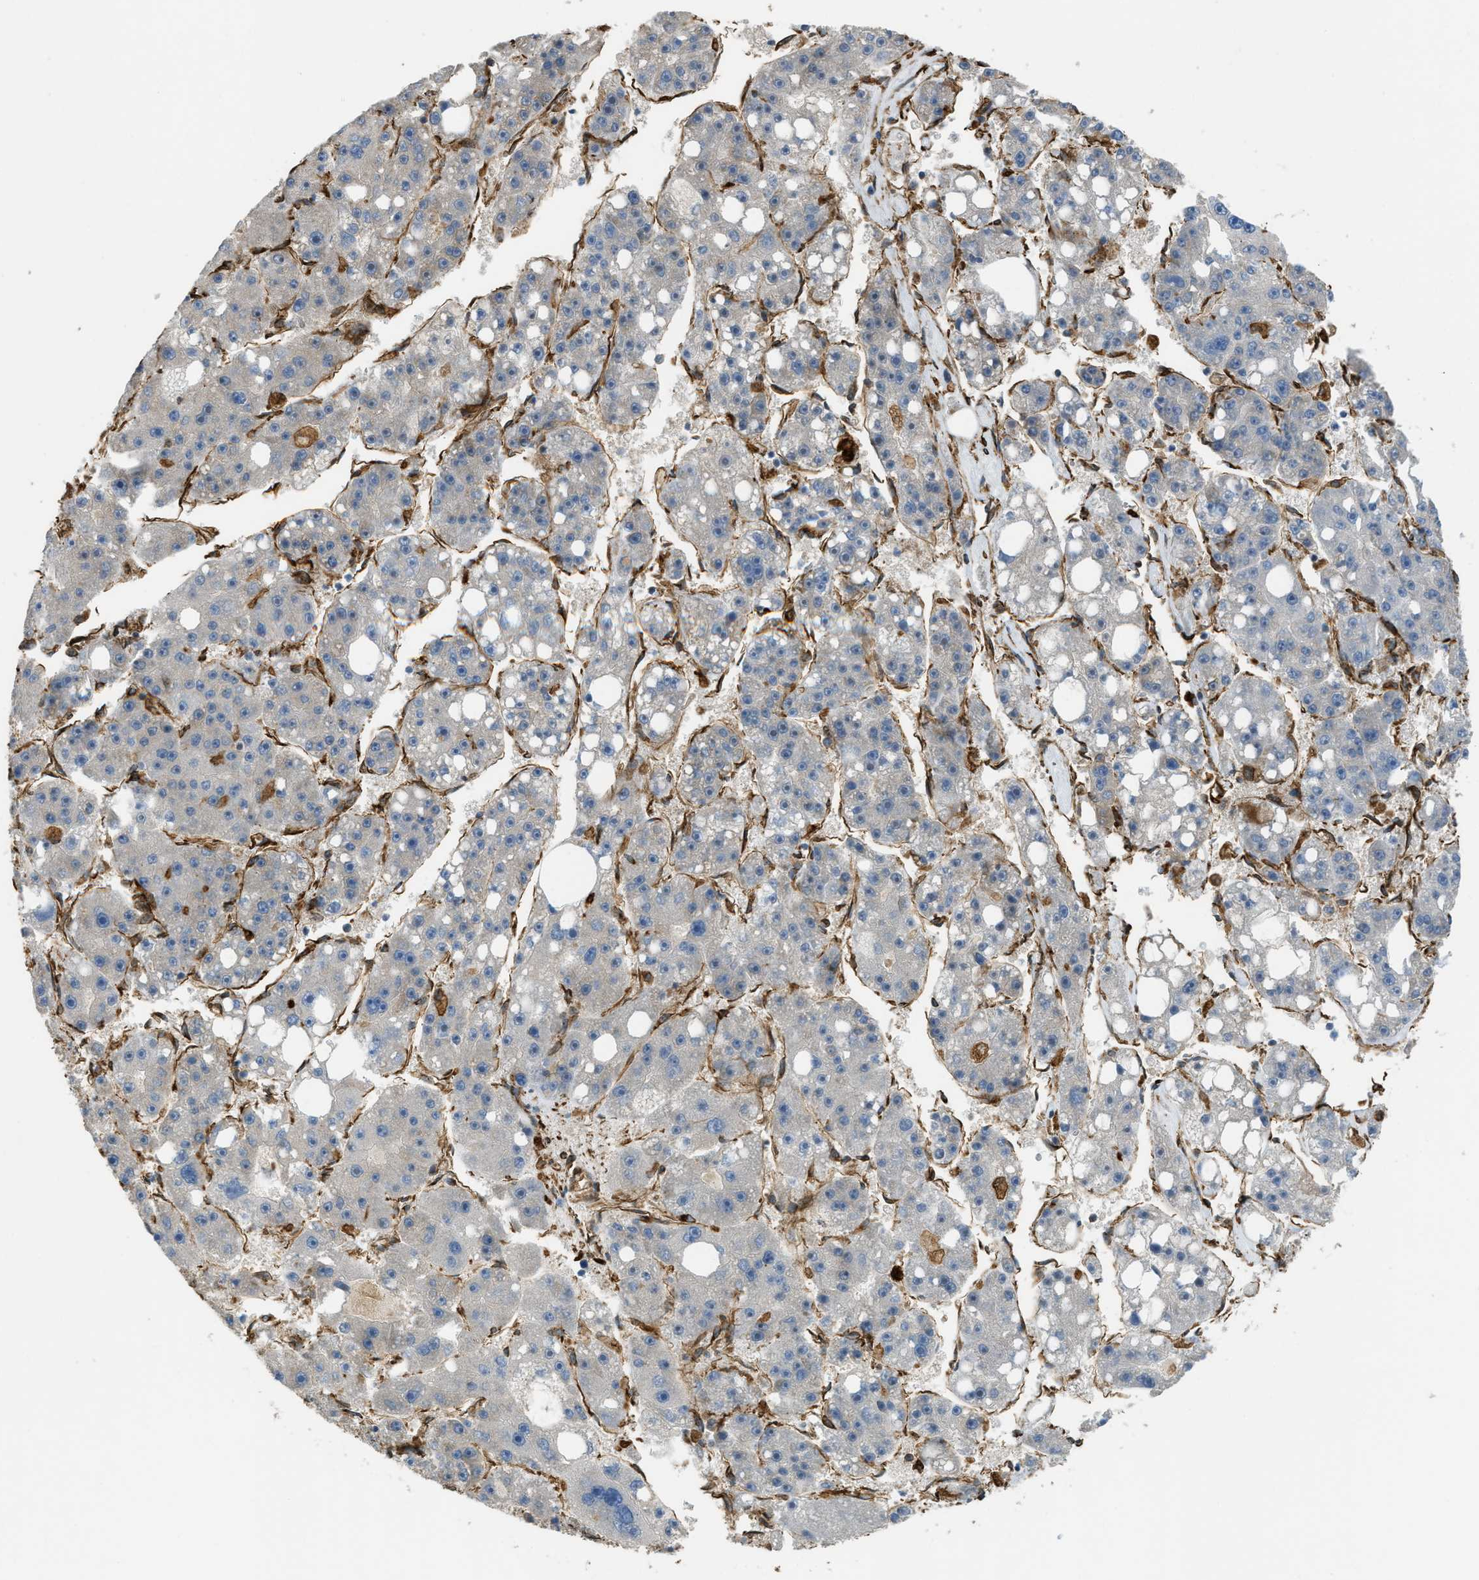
{"staining": {"intensity": "negative", "quantity": "none", "location": "none"}, "tissue": "liver cancer", "cell_type": "Tumor cells", "image_type": "cancer", "snomed": [{"axis": "morphology", "description": "Carcinoma, Hepatocellular, NOS"}, {"axis": "topography", "description": "Liver"}], "caption": "This image is of liver cancer stained with immunohistochemistry to label a protein in brown with the nuclei are counter-stained blue. There is no staining in tumor cells.", "gene": "BEX3", "patient": {"sex": "female", "age": 61}}